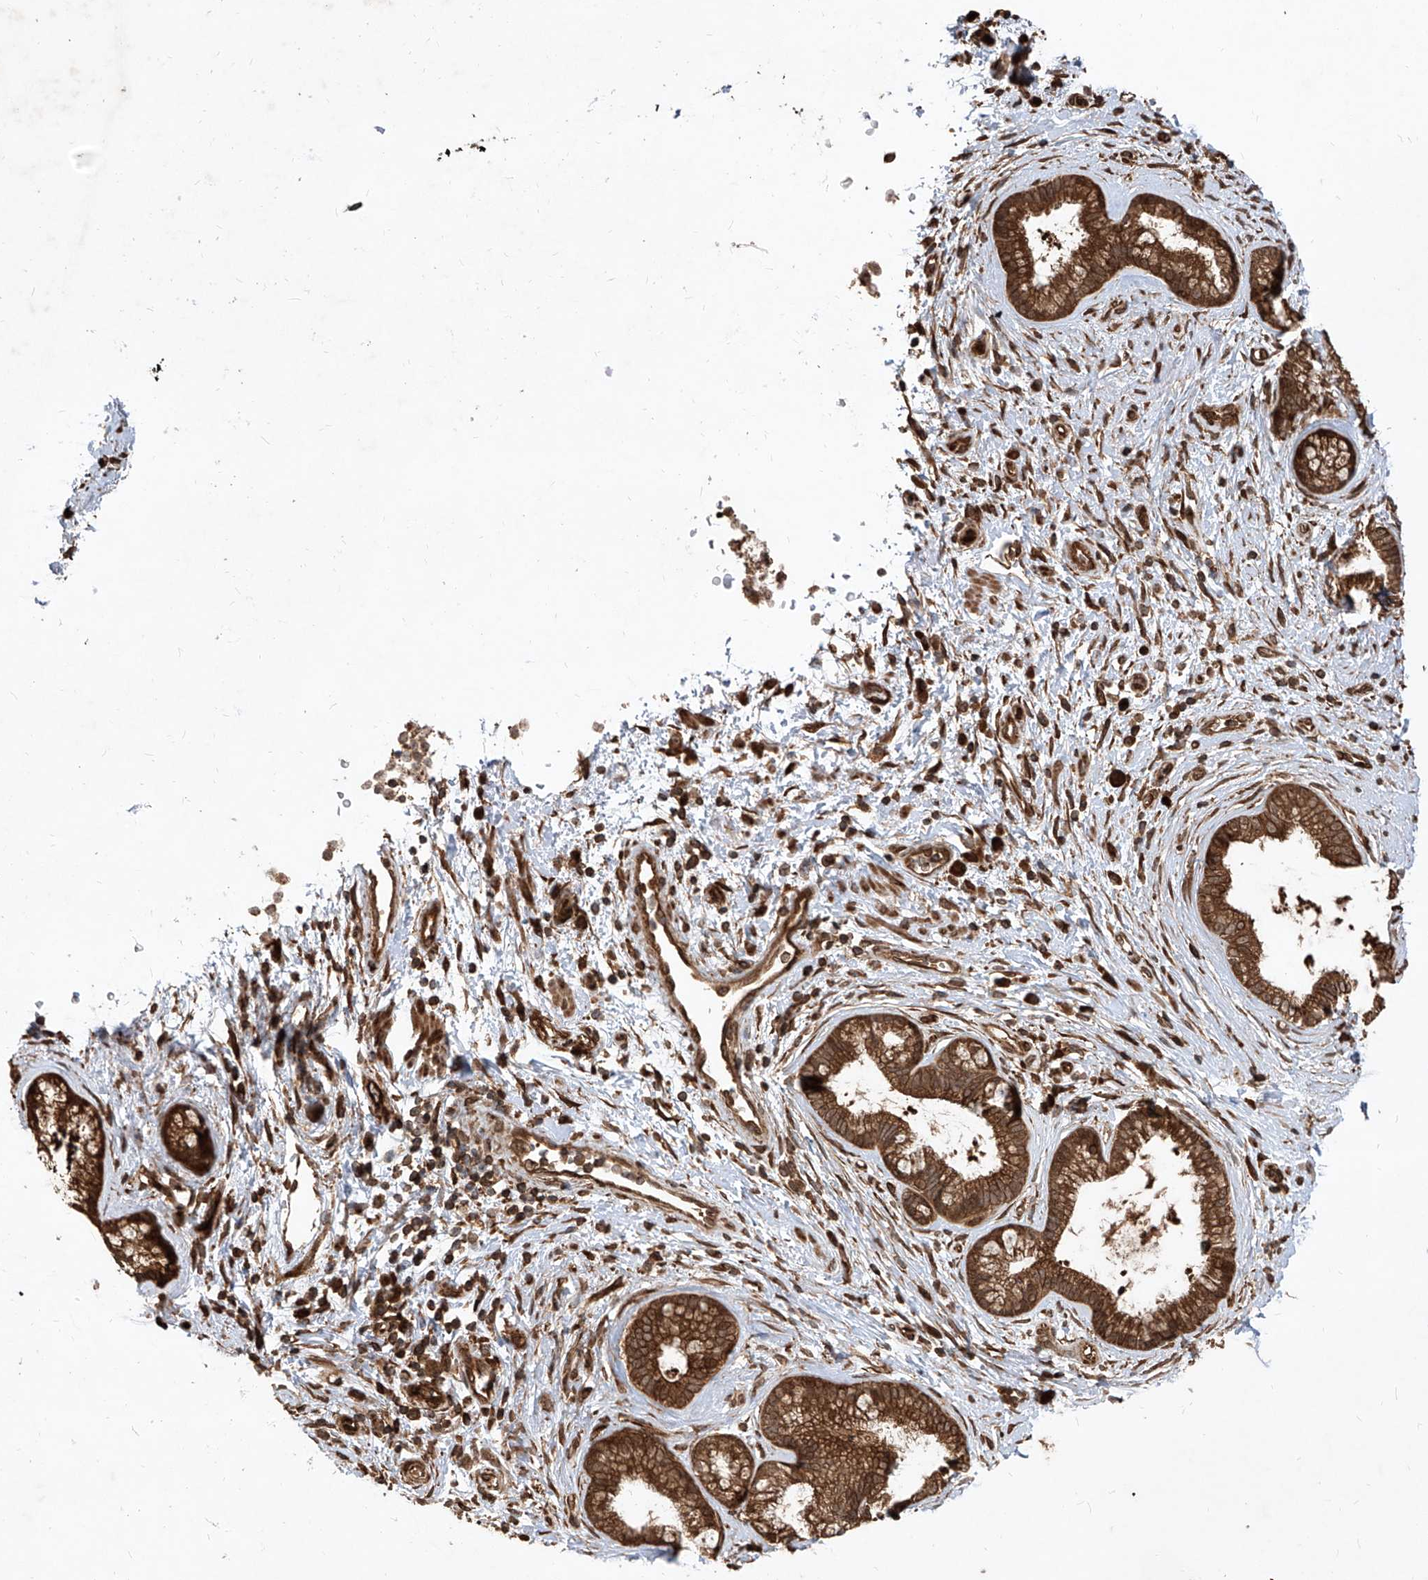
{"staining": {"intensity": "moderate", "quantity": ">75%", "location": "cytoplasmic/membranous"}, "tissue": "pancreatic cancer", "cell_type": "Tumor cells", "image_type": "cancer", "snomed": [{"axis": "morphology", "description": "Adenocarcinoma, NOS"}, {"axis": "topography", "description": "Pancreas"}], "caption": "Human adenocarcinoma (pancreatic) stained with a brown dye reveals moderate cytoplasmic/membranous positive positivity in about >75% of tumor cells.", "gene": "MAGED2", "patient": {"sex": "female", "age": 73}}